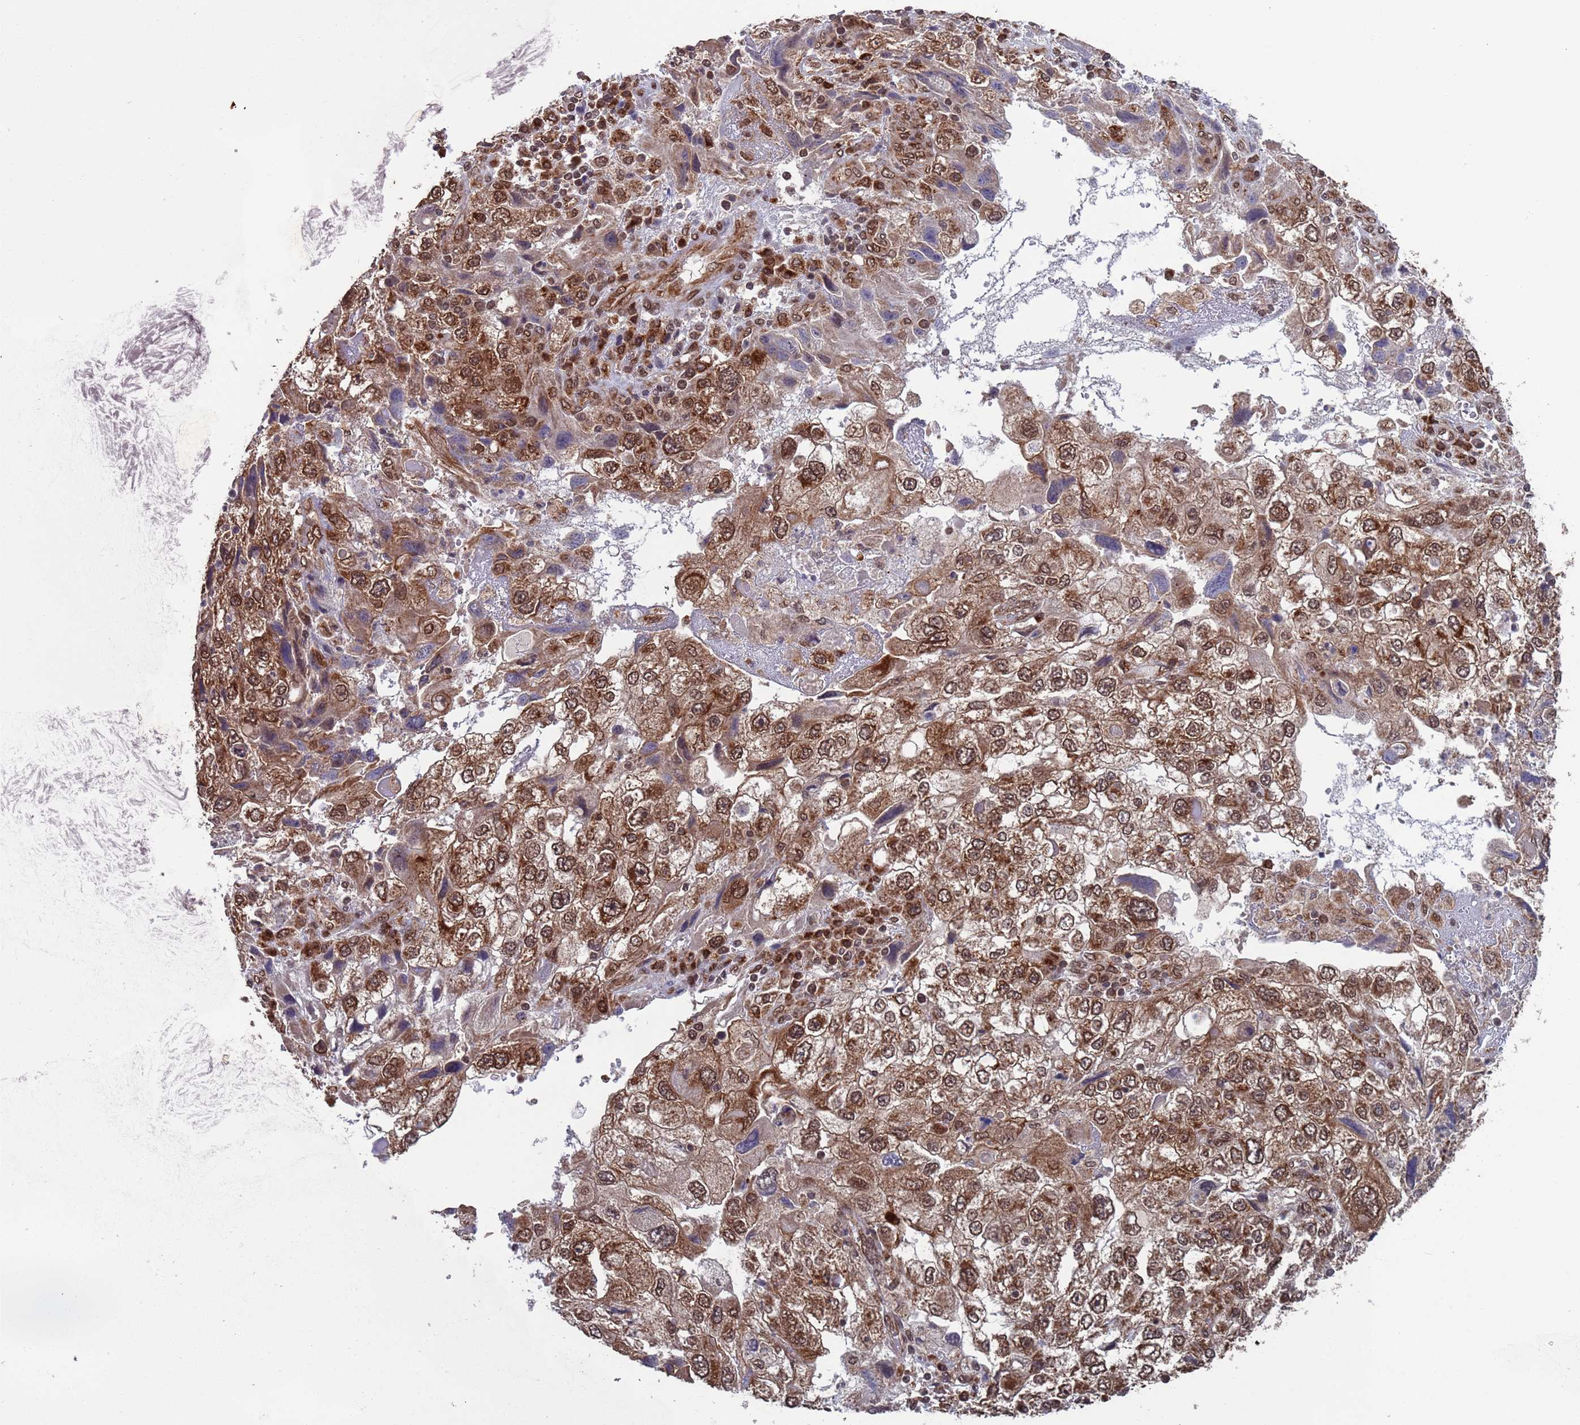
{"staining": {"intensity": "moderate", "quantity": ">75%", "location": "cytoplasmic/membranous,nuclear"}, "tissue": "endometrial cancer", "cell_type": "Tumor cells", "image_type": "cancer", "snomed": [{"axis": "morphology", "description": "Adenocarcinoma, NOS"}, {"axis": "topography", "description": "Endometrium"}], "caption": "Protein analysis of endometrial adenocarcinoma tissue displays moderate cytoplasmic/membranous and nuclear positivity in approximately >75% of tumor cells.", "gene": "FUBP3", "patient": {"sex": "female", "age": 49}}